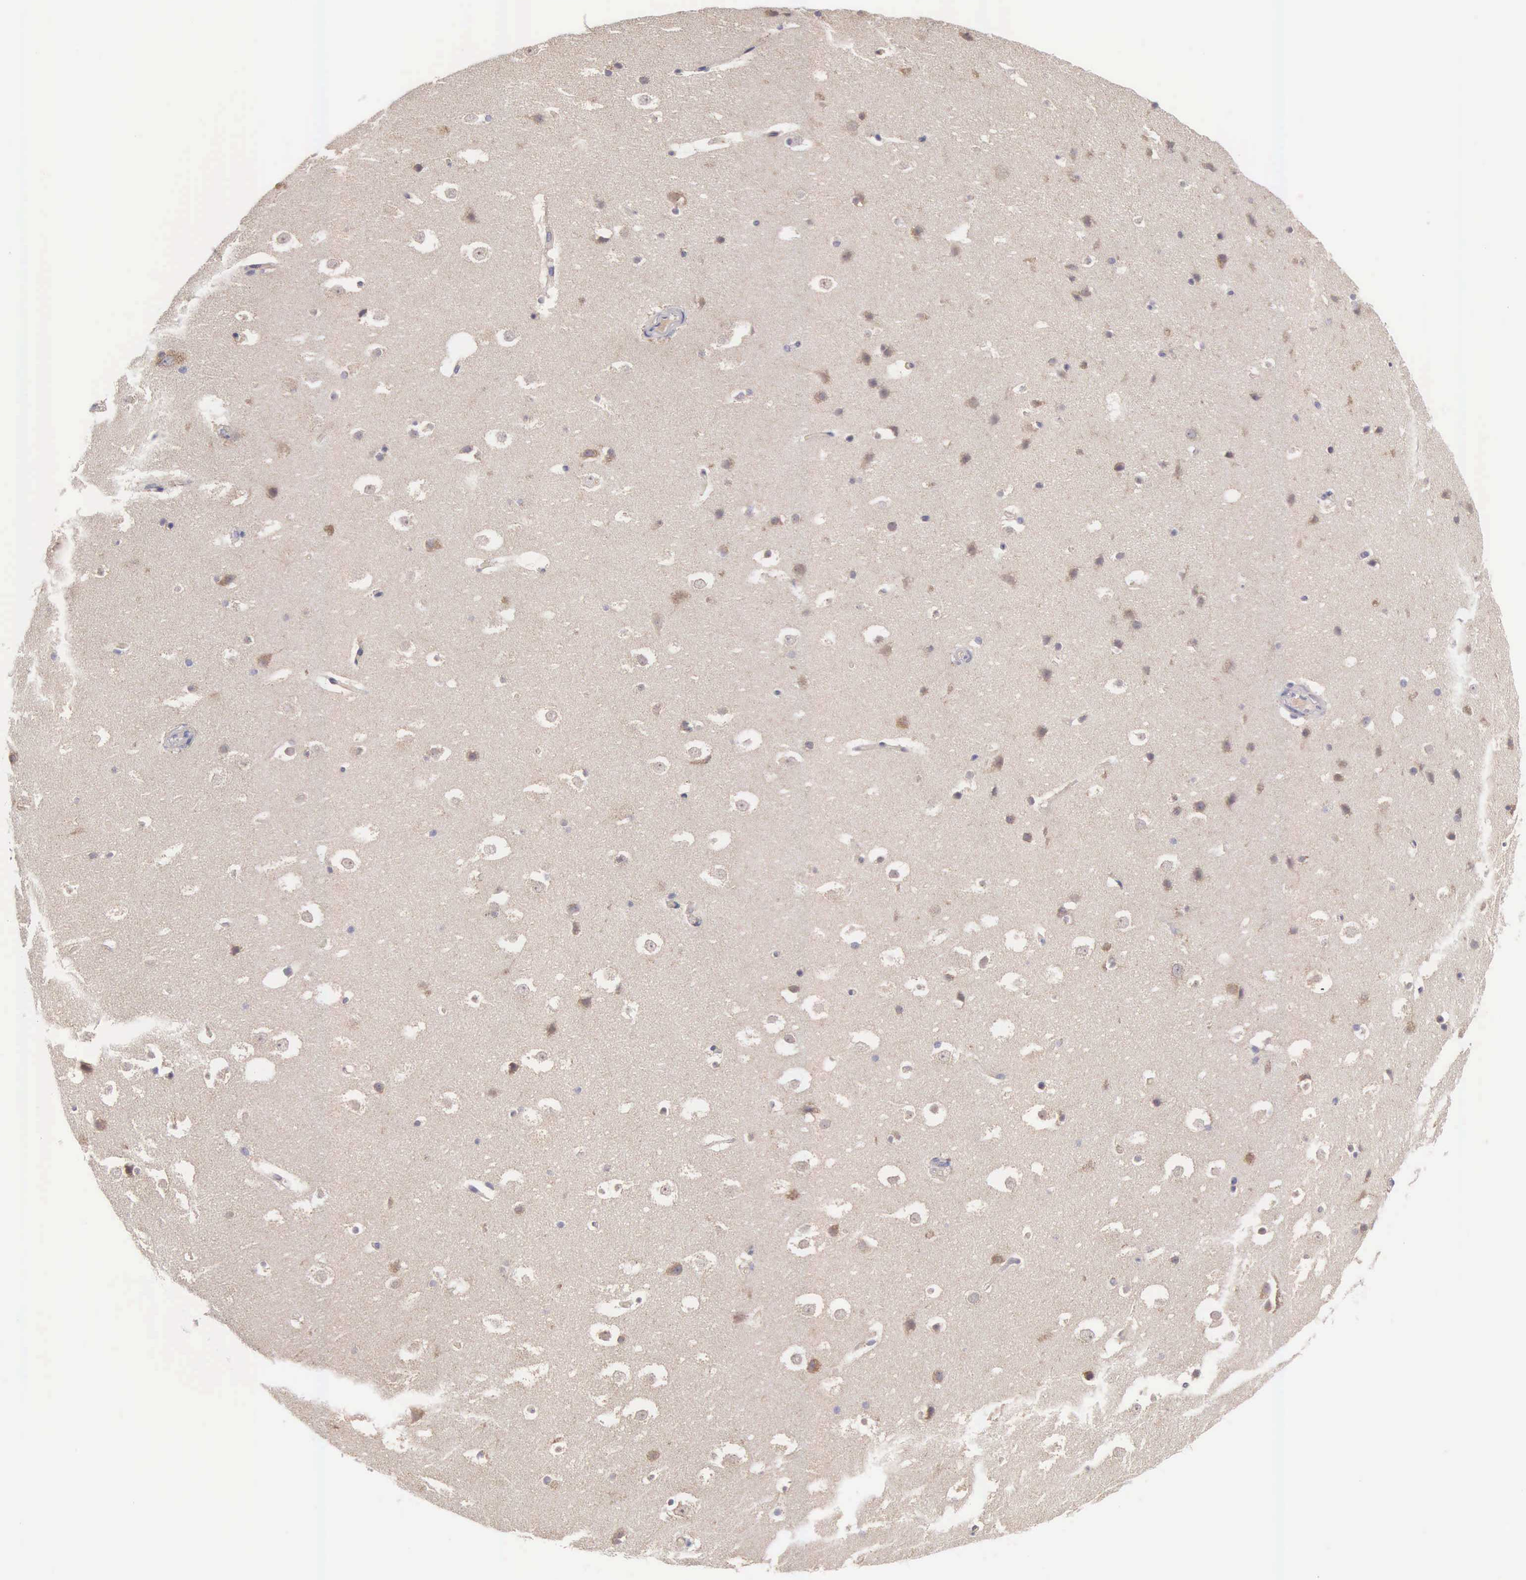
{"staining": {"intensity": "negative", "quantity": "none", "location": "none"}, "tissue": "hippocampus", "cell_type": "Glial cells", "image_type": "normal", "snomed": [{"axis": "morphology", "description": "Normal tissue, NOS"}, {"axis": "topography", "description": "Hippocampus"}], "caption": "There is no significant expression in glial cells of hippocampus. (DAB IHC visualized using brightfield microscopy, high magnification).", "gene": "TXLNG", "patient": {"sex": "male", "age": 45}}